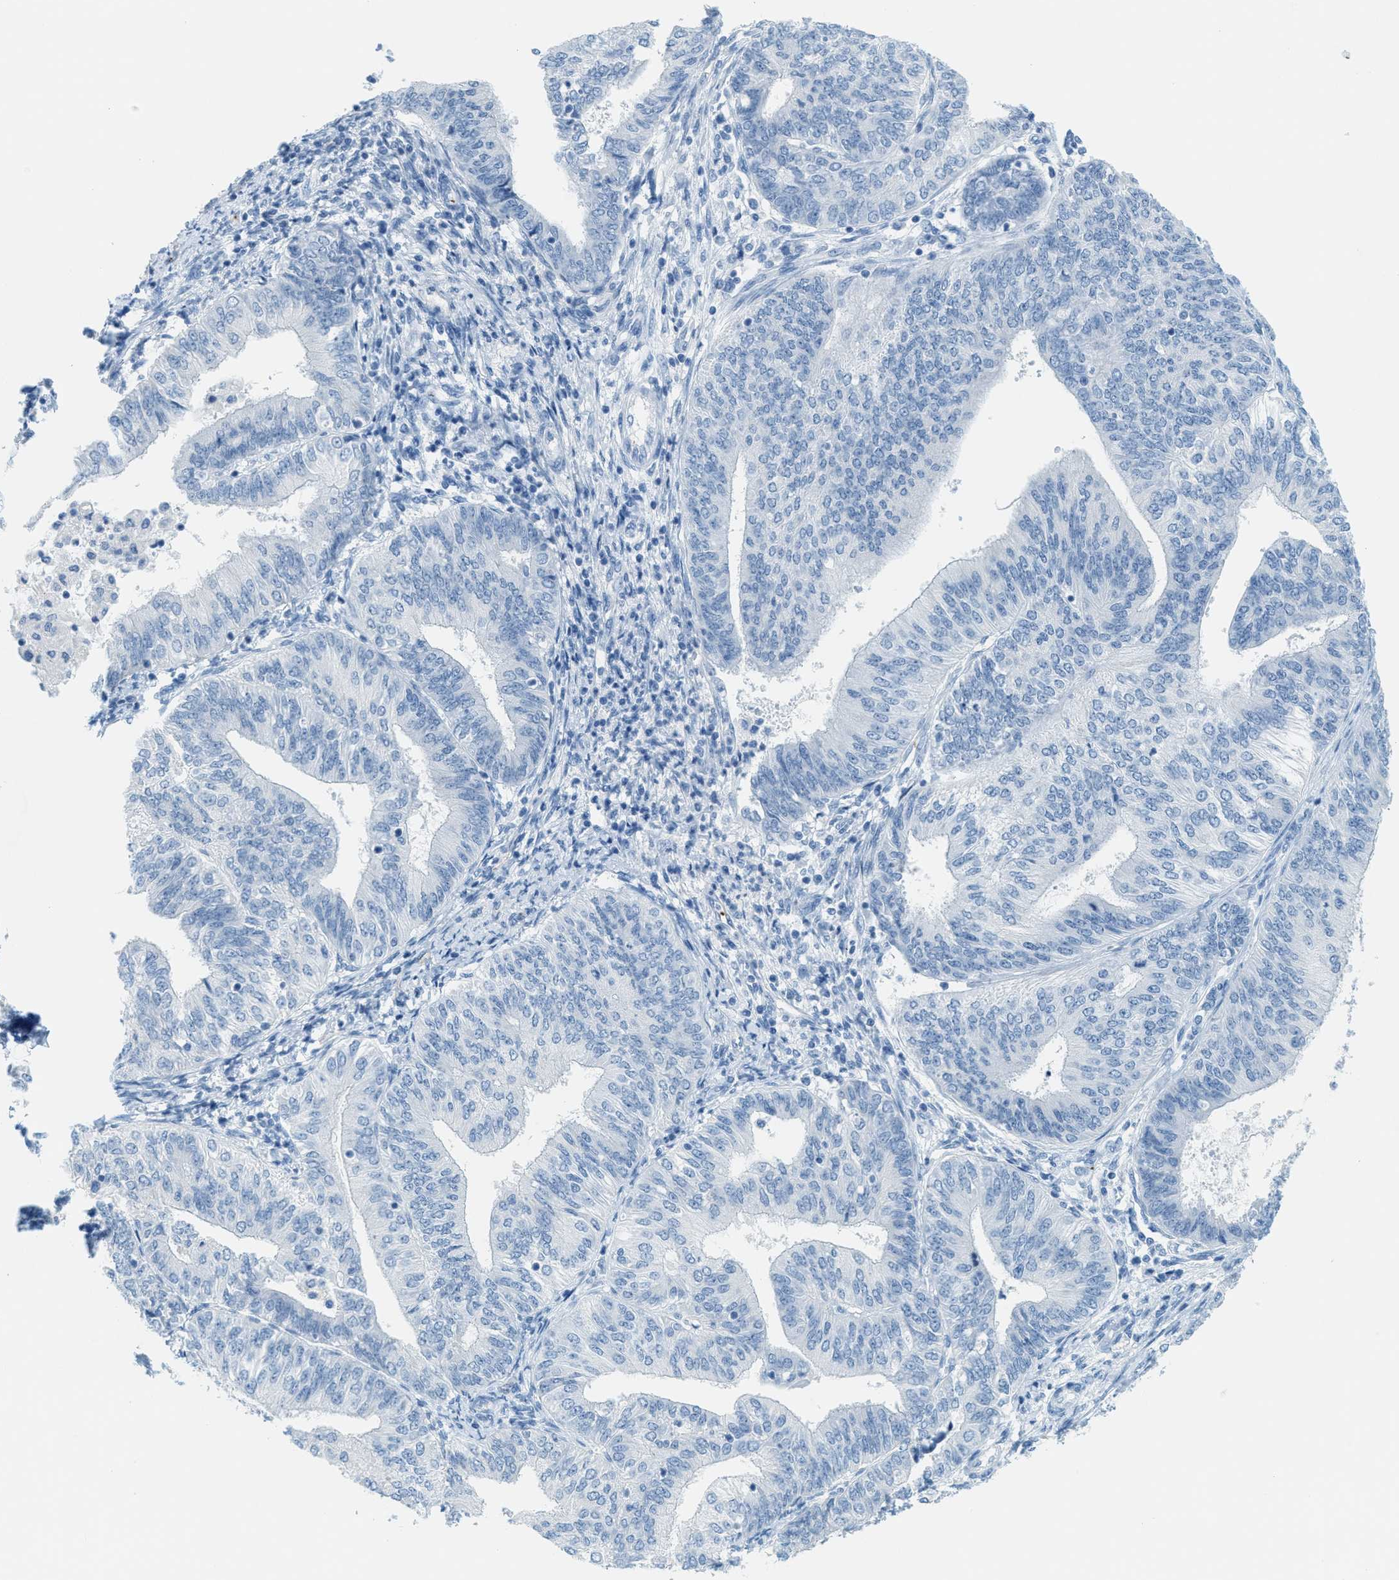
{"staining": {"intensity": "negative", "quantity": "none", "location": "none"}, "tissue": "endometrial cancer", "cell_type": "Tumor cells", "image_type": "cancer", "snomed": [{"axis": "morphology", "description": "Adenocarcinoma, NOS"}, {"axis": "topography", "description": "Endometrium"}], "caption": "Protein analysis of endometrial adenocarcinoma exhibits no significant staining in tumor cells.", "gene": "PPBP", "patient": {"sex": "female", "age": 58}}